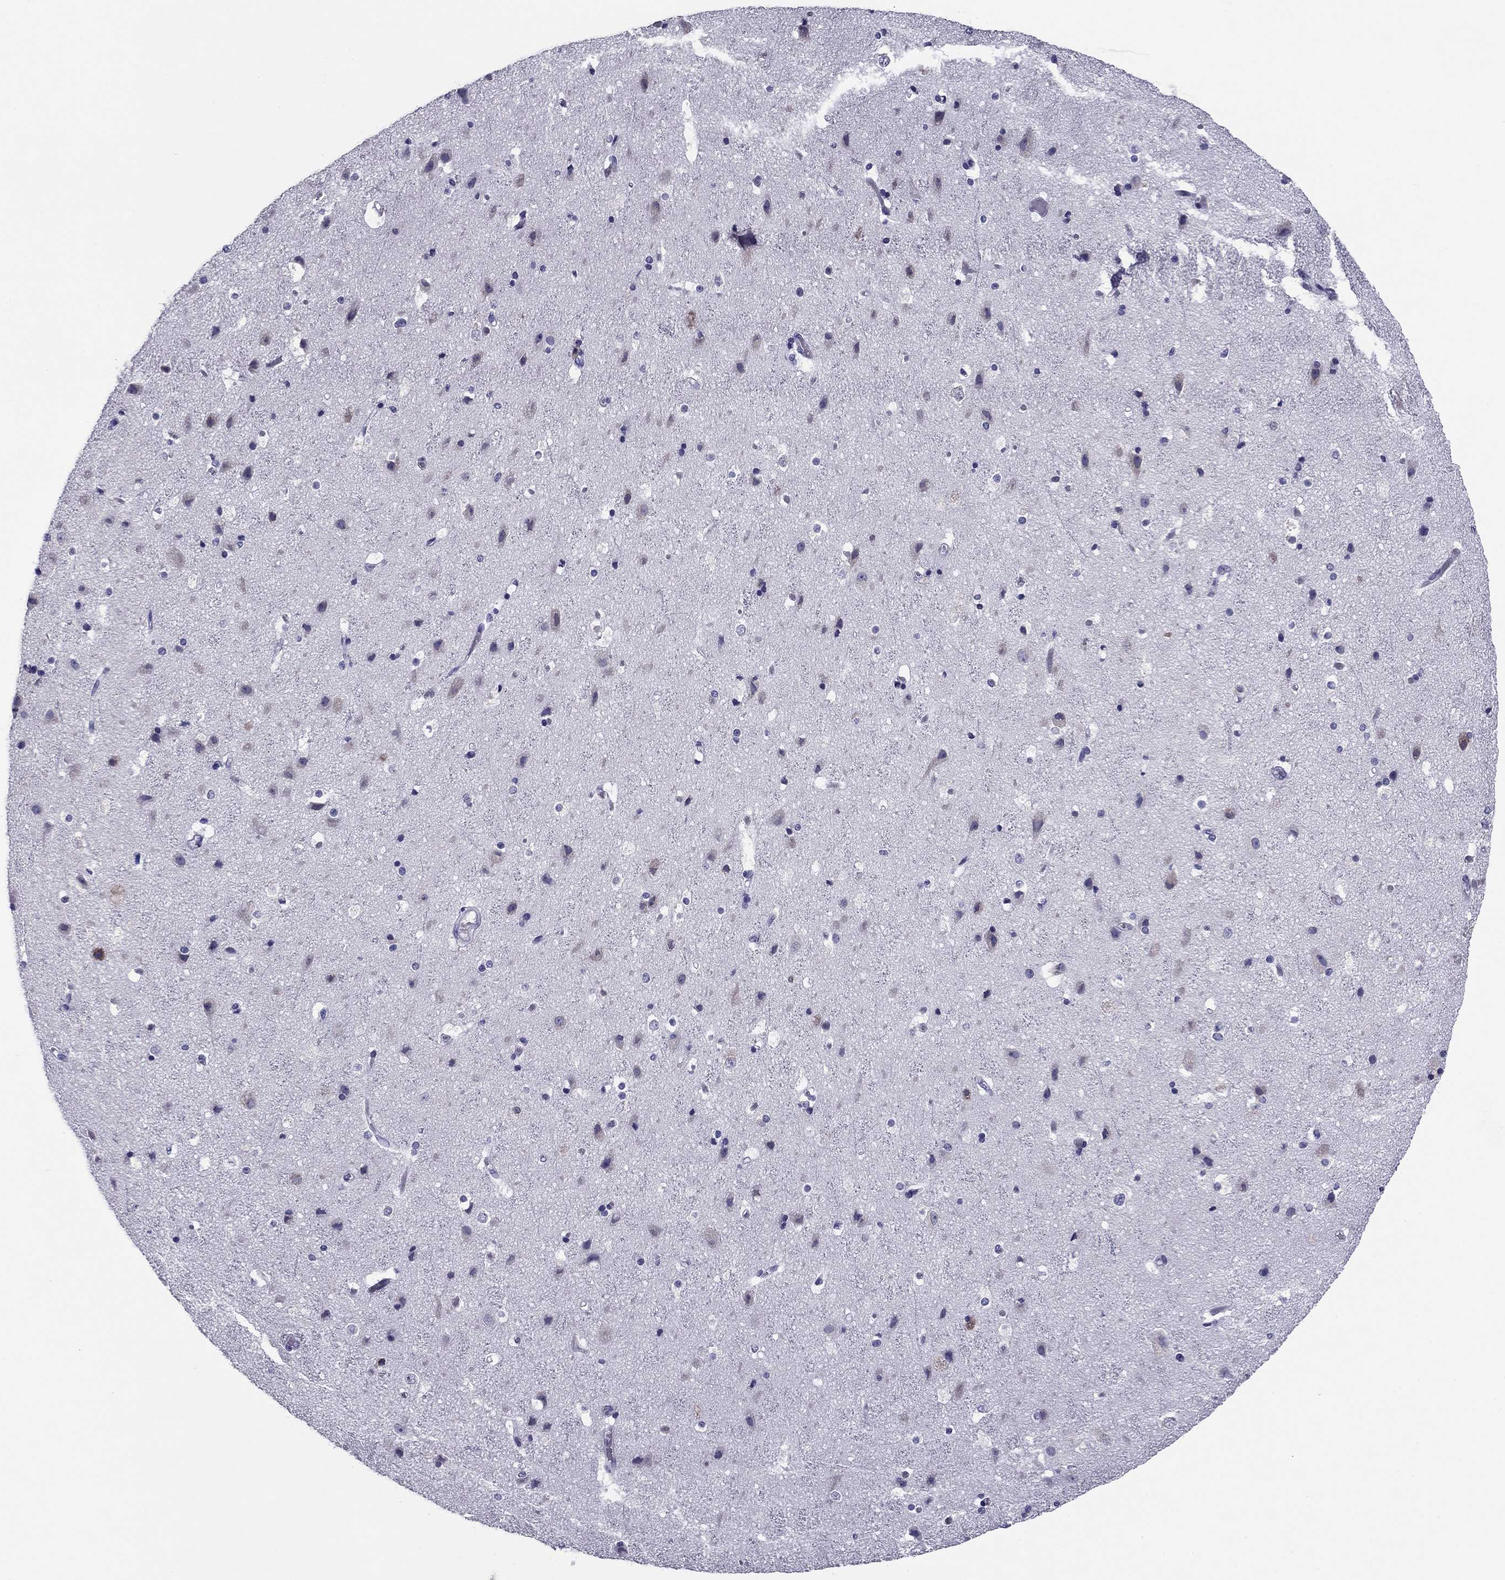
{"staining": {"intensity": "negative", "quantity": "none", "location": "none"}, "tissue": "cerebral cortex", "cell_type": "Endothelial cells", "image_type": "normal", "snomed": [{"axis": "morphology", "description": "Normal tissue, NOS"}, {"axis": "topography", "description": "Cerebral cortex"}], "caption": "Immunohistochemistry (IHC) histopathology image of normal cerebral cortex: cerebral cortex stained with DAB (3,3'-diaminobenzidine) reveals no significant protein expression in endothelial cells.", "gene": "TMED3", "patient": {"sex": "female", "age": 52}}